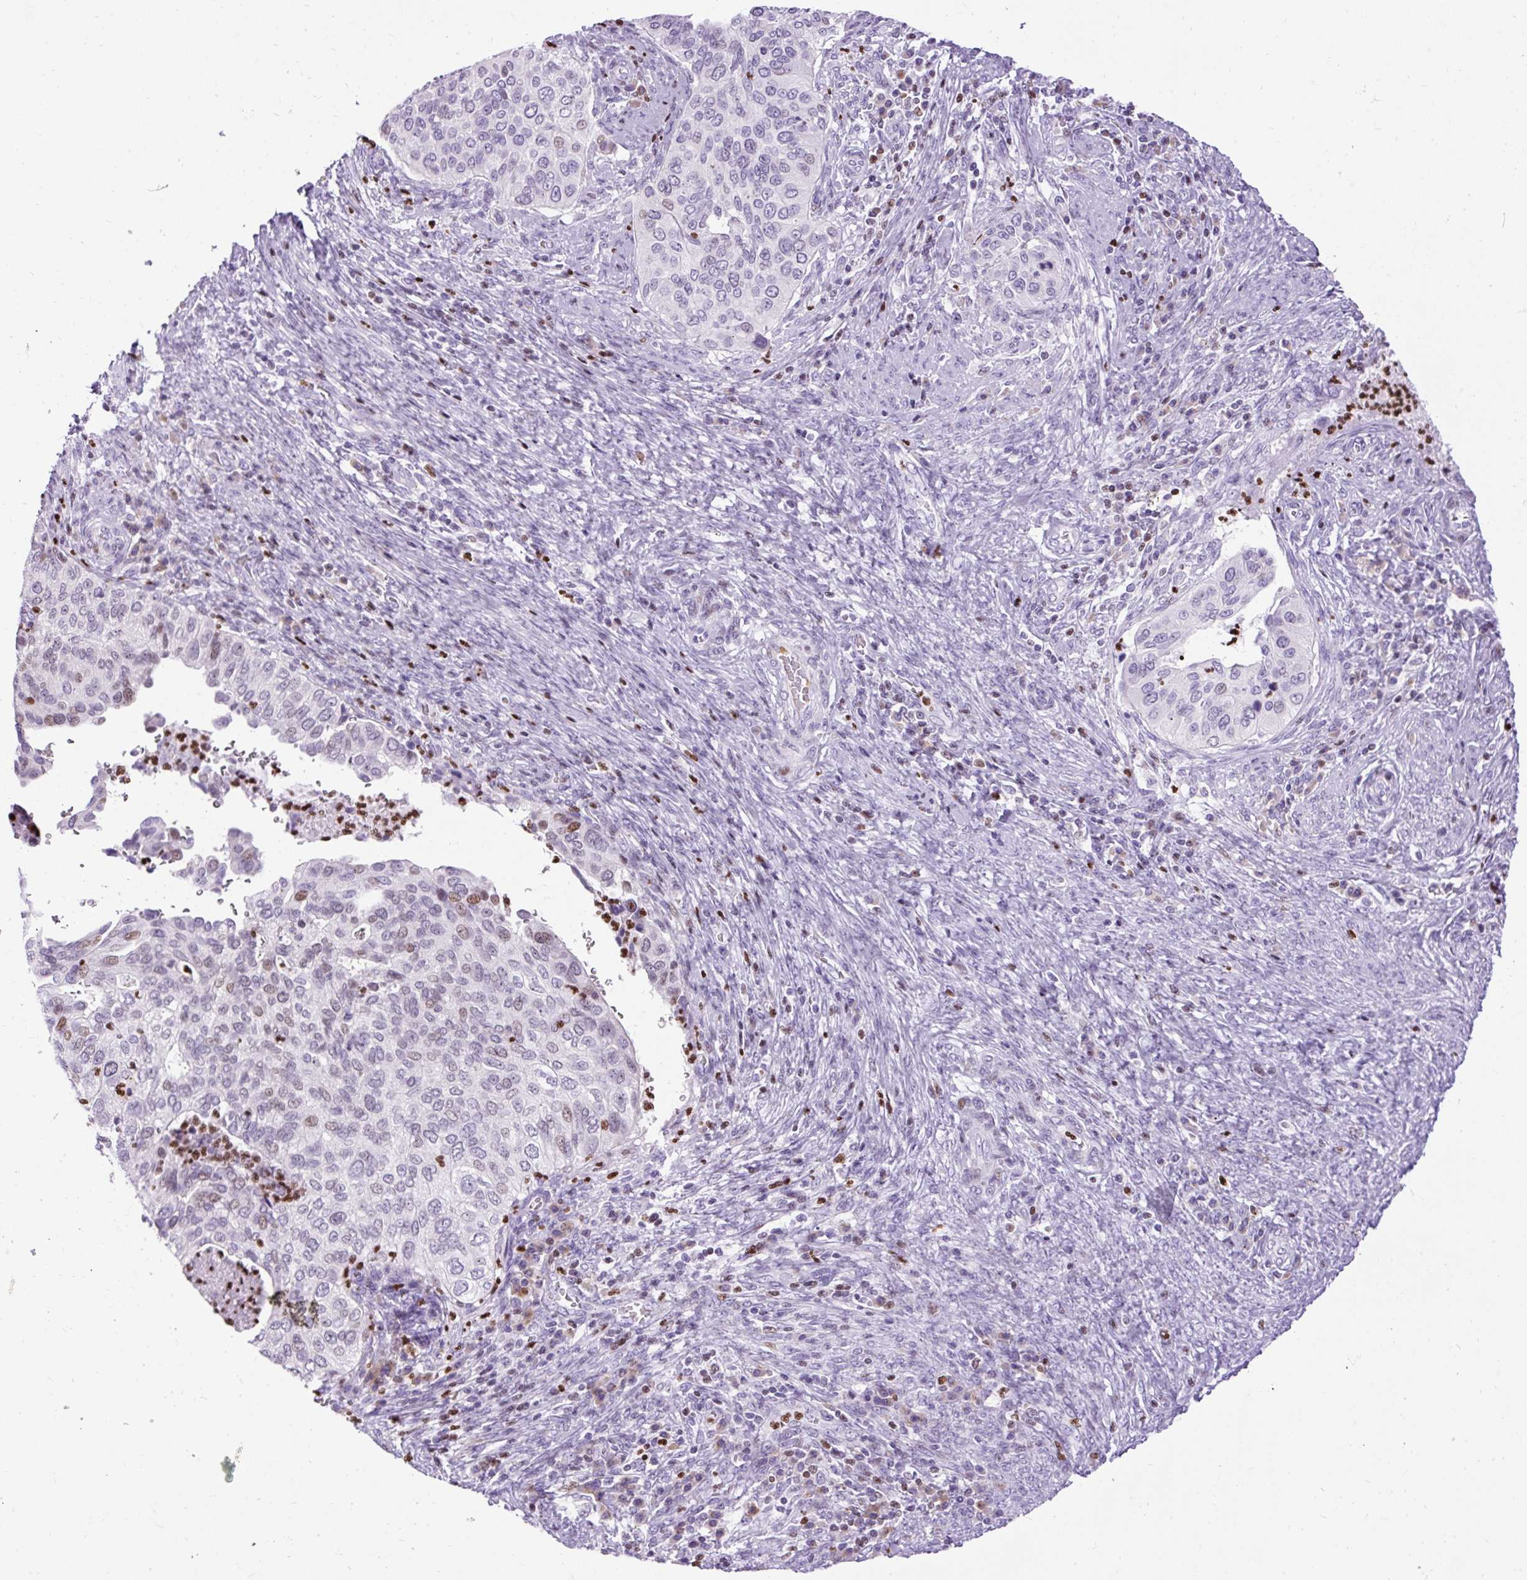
{"staining": {"intensity": "weak", "quantity": "25%-75%", "location": "nuclear"}, "tissue": "cervical cancer", "cell_type": "Tumor cells", "image_type": "cancer", "snomed": [{"axis": "morphology", "description": "Squamous cell carcinoma, NOS"}, {"axis": "topography", "description": "Cervix"}], "caption": "Human cervical cancer (squamous cell carcinoma) stained for a protein (brown) demonstrates weak nuclear positive expression in approximately 25%-75% of tumor cells.", "gene": "SPC24", "patient": {"sex": "female", "age": 38}}